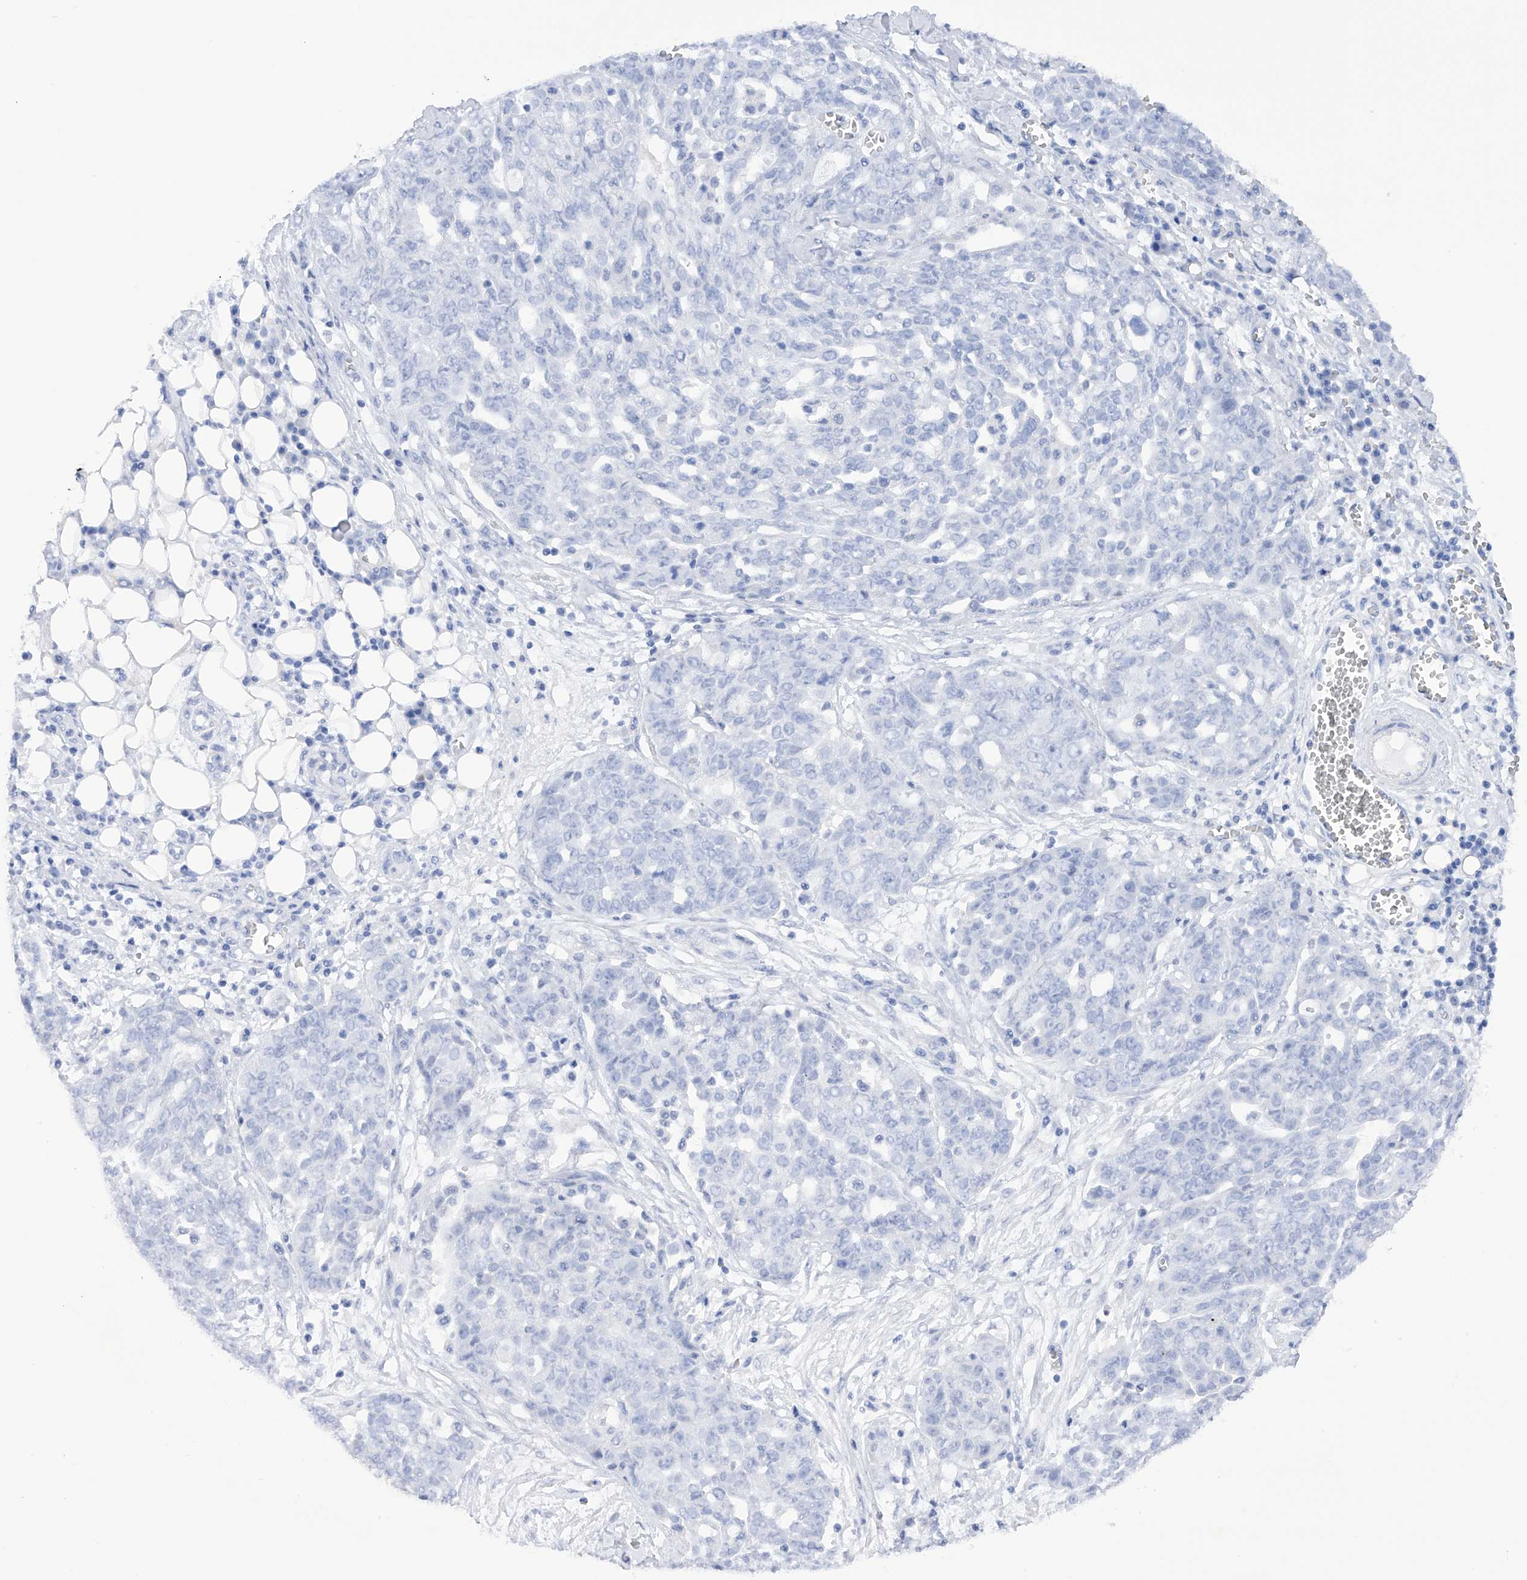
{"staining": {"intensity": "negative", "quantity": "none", "location": "none"}, "tissue": "ovarian cancer", "cell_type": "Tumor cells", "image_type": "cancer", "snomed": [{"axis": "morphology", "description": "Cystadenocarcinoma, serous, NOS"}, {"axis": "topography", "description": "Soft tissue"}, {"axis": "topography", "description": "Ovary"}], "caption": "DAB immunohistochemical staining of serous cystadenocarcinoma (ovarian) displays no significant expression in tumor cells.", "gene": "FLG", "patient": {"sex": "female", "age": 57}}